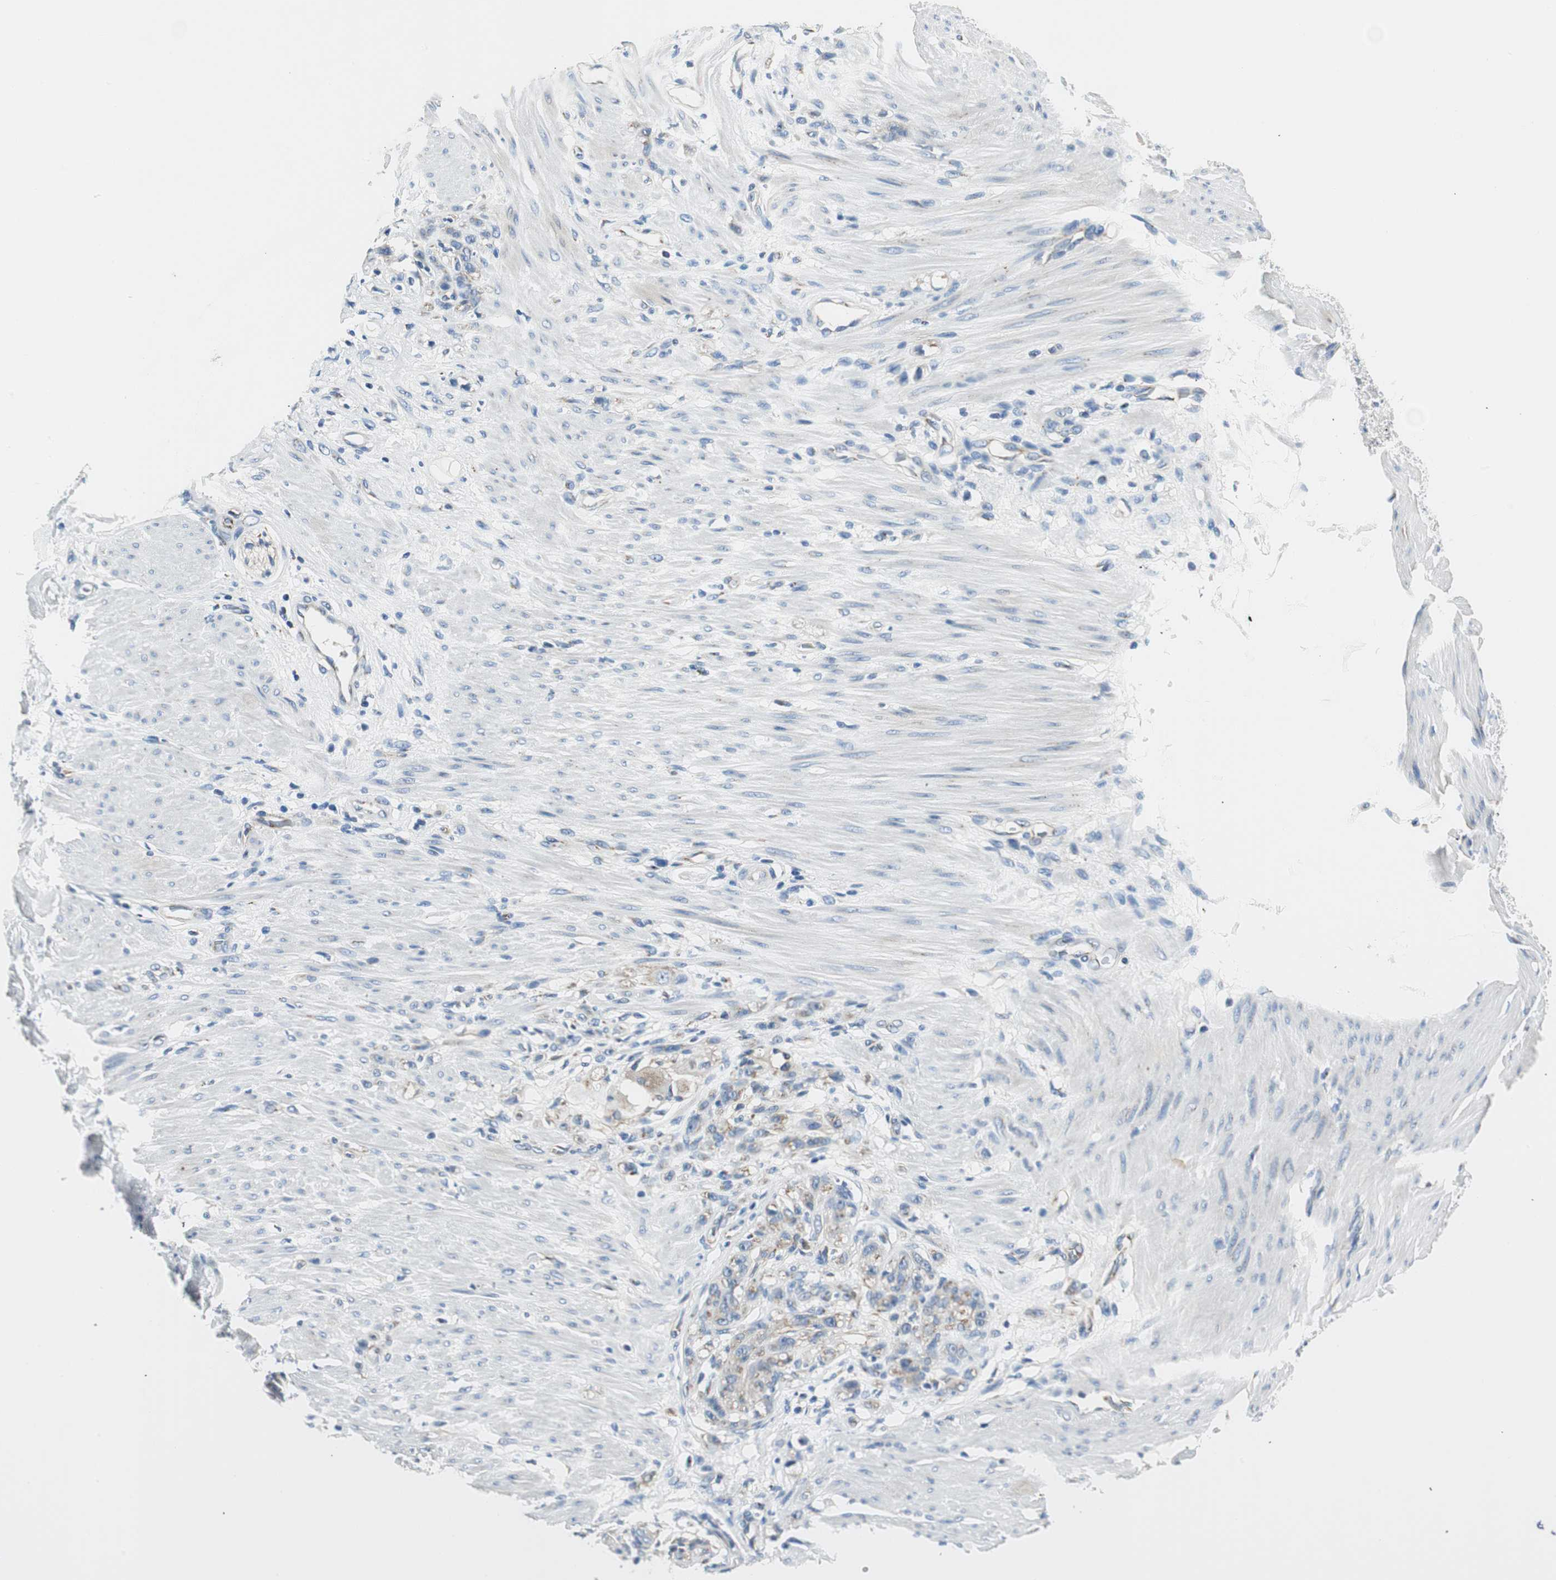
{"staining": {"intensity": "weak", "quantity": "<25%", "location": "cytoplasmic/membranous"}, "tissue": "stomach cancer", "cell_type": "Tumor cells", "image_type": "cancer", "snomed": [{"axis": "morphology", "description": "Adenocarcinoma, NOS"}, {"axis": "topography", "description": "Stomach"}], "caption": "DAB (3,3'-diaminobenzidine) immunohistochemical staining of stomach adenocarcinoma shows no significant positivity in tumor cells. (IHC, brightfield microscopy, high magnification).", "gene": "TMF1", "patient": {"sex": "male", "age": 82}}